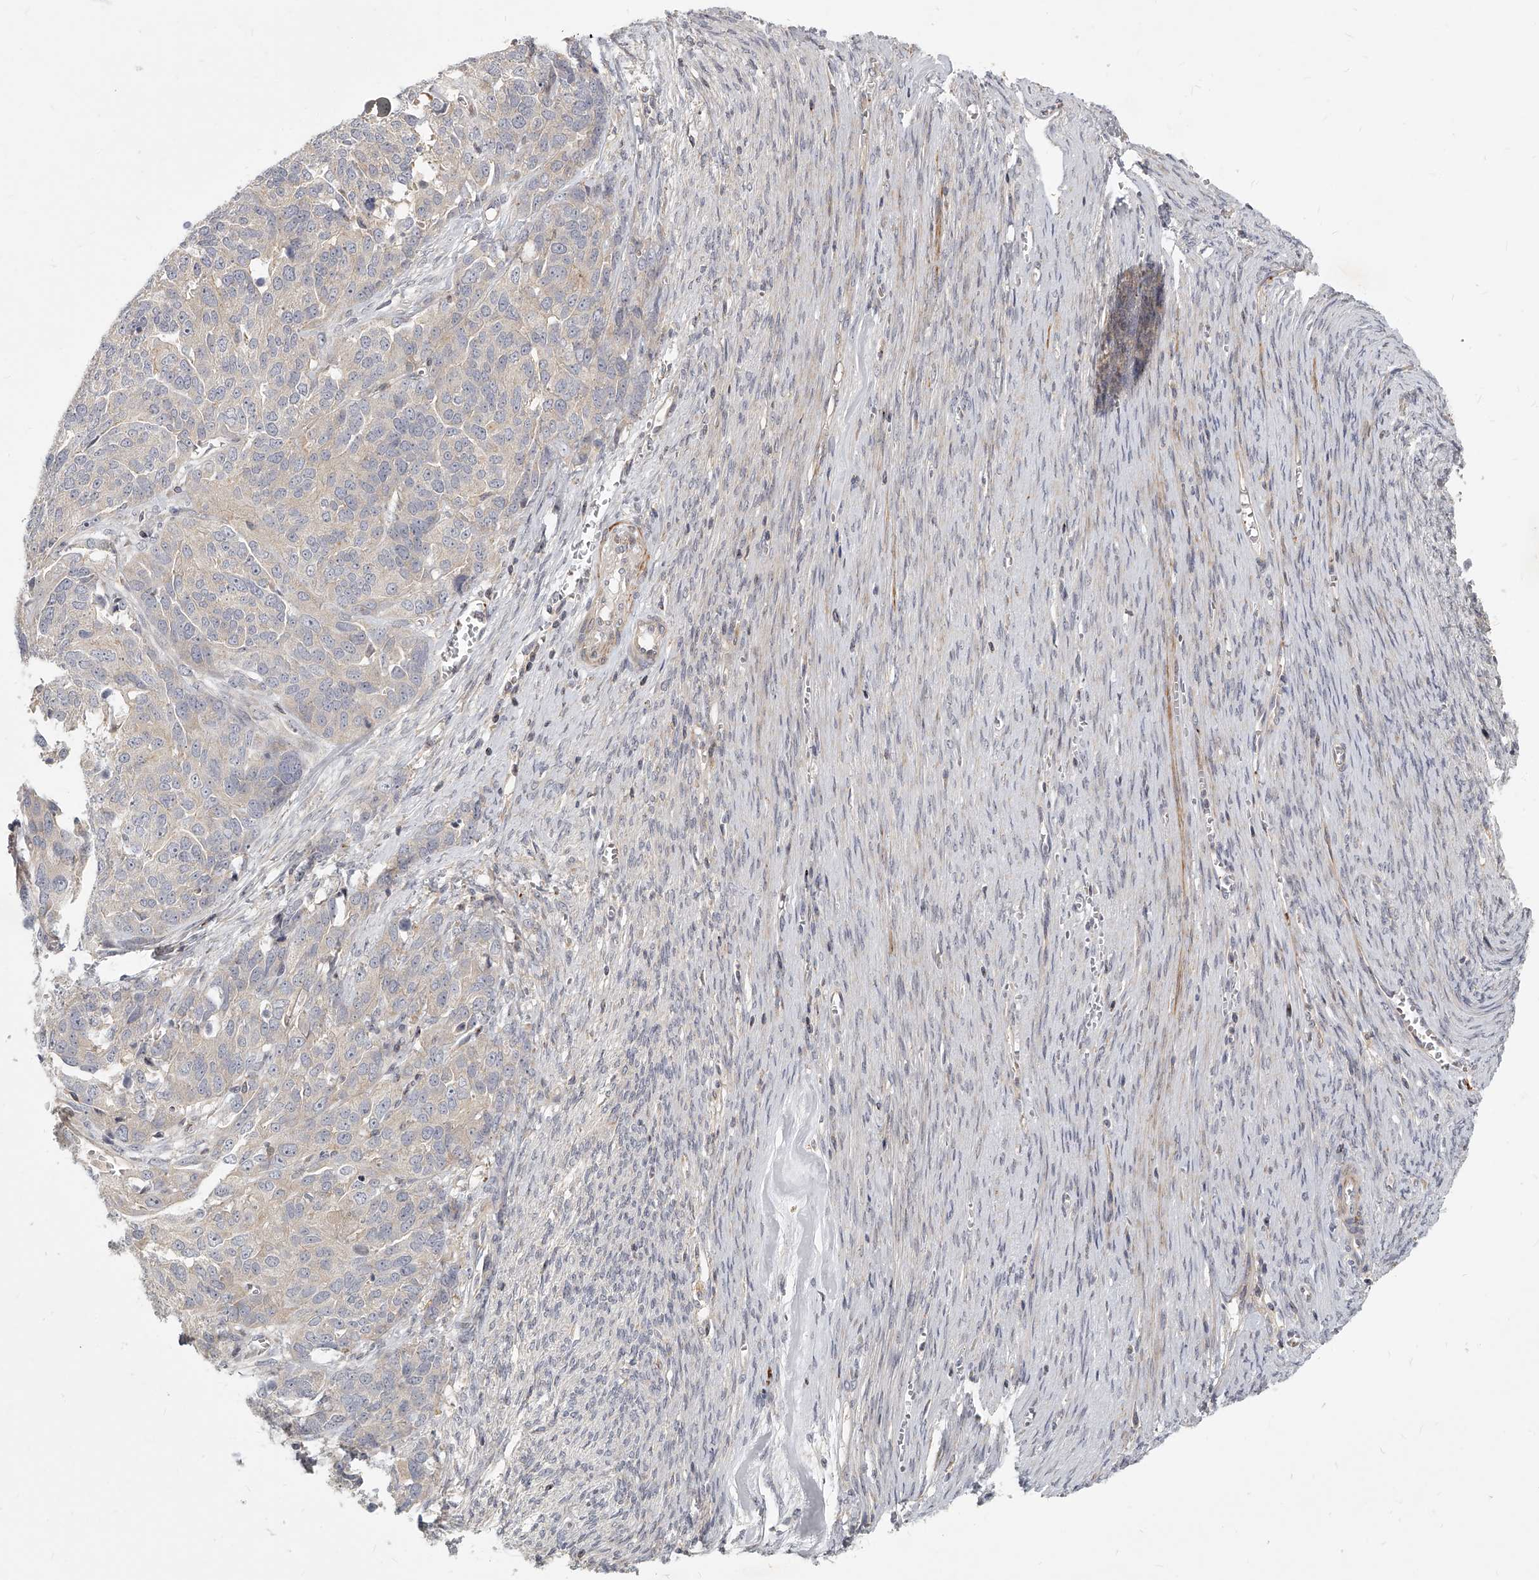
{"staining": {"intensity": "negative", "quantity": "none", "location": "none"}, "tissue": "ovarian cancer", "cell_type": "Tumor cells", "image_type": "cancer", "snomed": [{"axis": "morphology", "description": "Cystadenocarcinoma, serous, NOS"}, {"axis": "topography", "description": "Ovary"}], "caption": "Immunohistochemistry micrograph of ovarian cancer (serous cystadenocarcinoma) stained for a protein (brown), which demonstrates no staining in tumor cells.", "gene": "SLC37A1", "patient": {"sex": "female", "age": 44}}